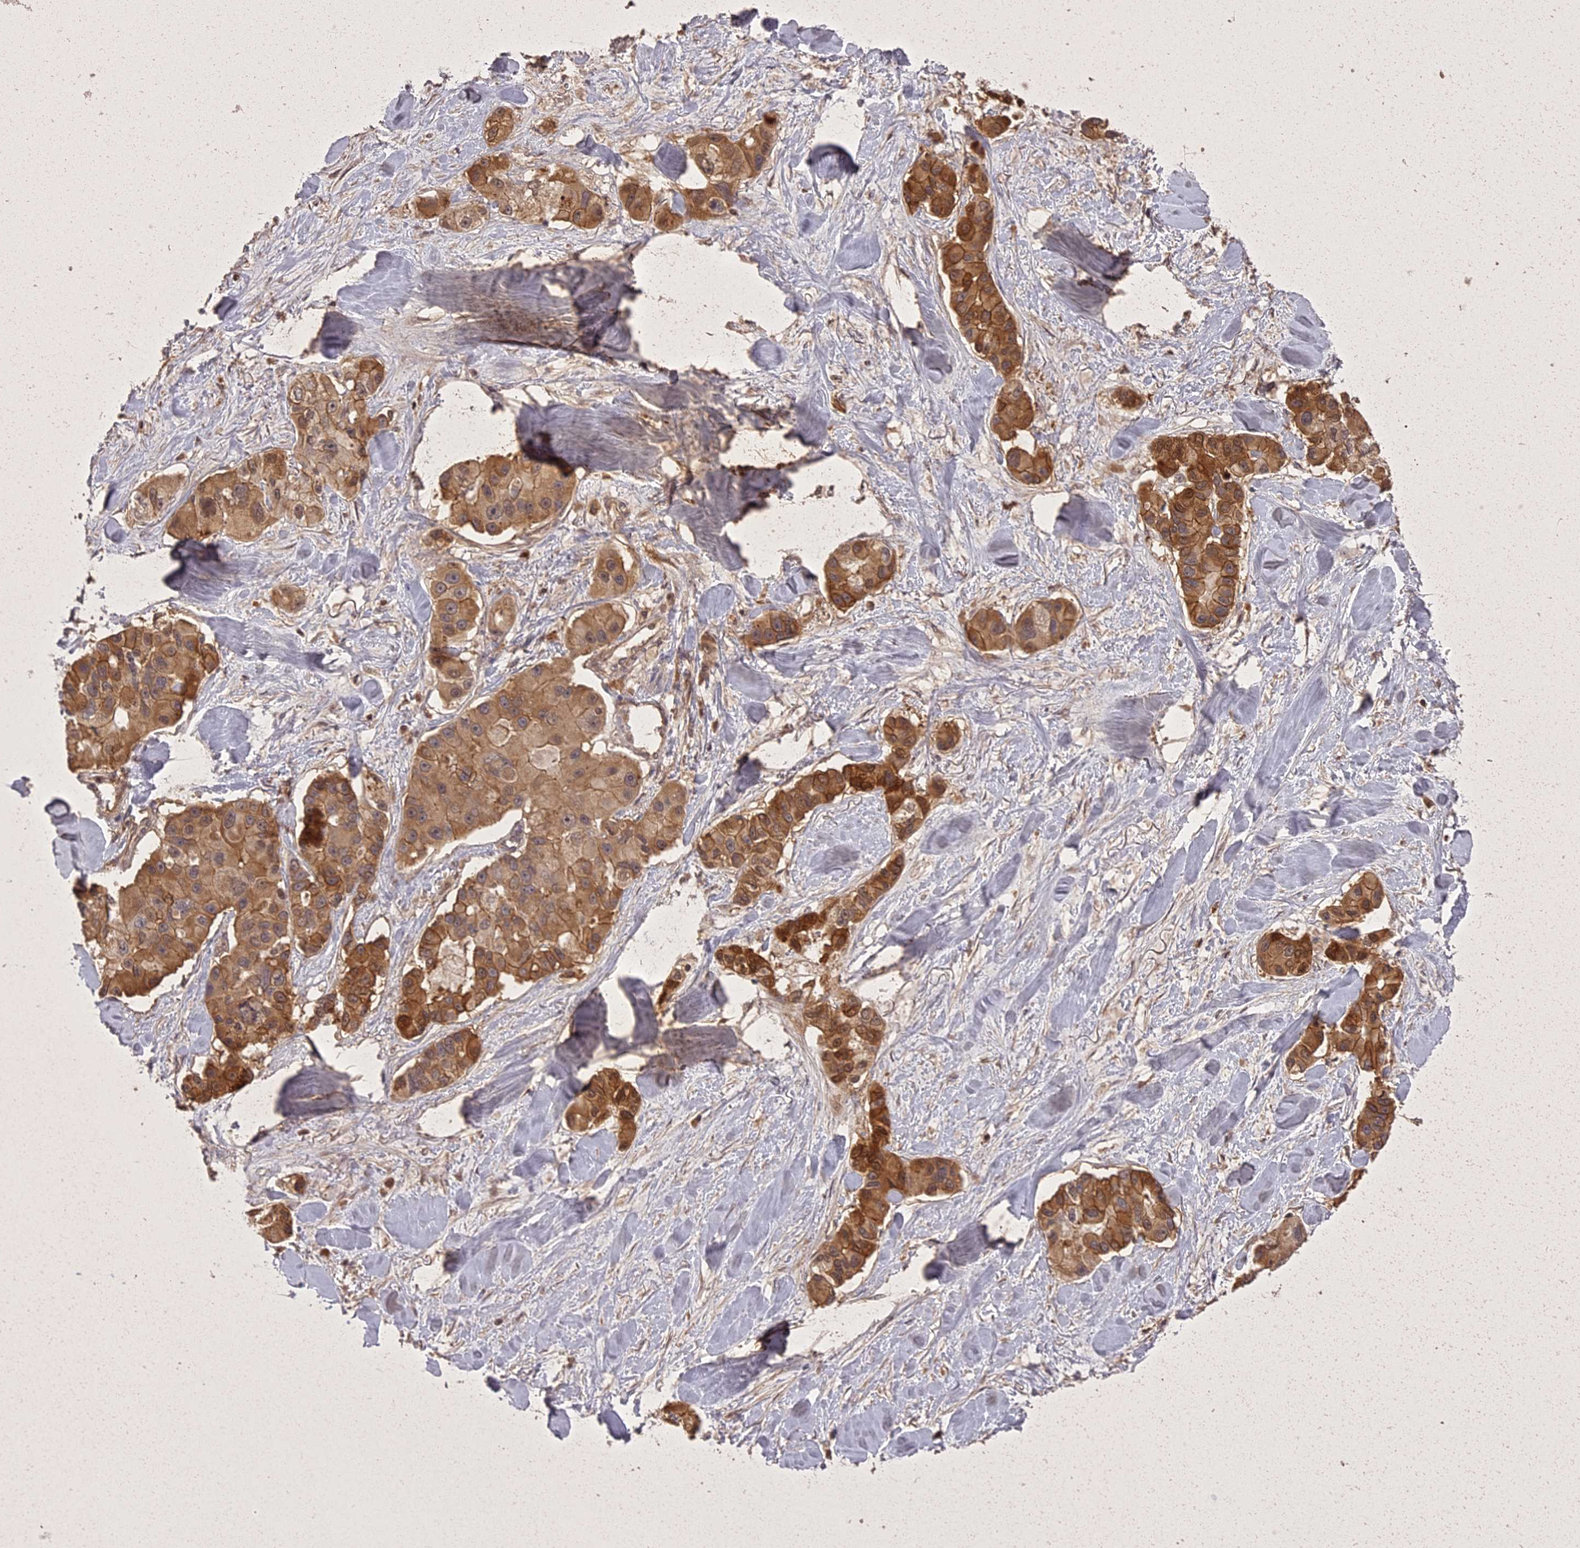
{"staining": {"intensity": "moderate", "quantity": ">75%", "location": "cytoplasmic/membranous"}, "tissue": "lung cancer", "cell_type": "Tumor cells", "image_type": "cancer", "snomed": [{"axis": "morphology", "description": "Adenocarcinoma, NOS"}, {"axis": "topography", "description": "Lung"}], "caption": "Immunohistochemical staining of human adenocarcinoma (lung) exhibits moderate cytoplasmic/membranous protein staining in about >75% of tumor cells. The staining was performed using DAB (3,3'-diaminobenzidine), with brown indicating positive protein expression. Nuclei are stained blue with hematoxylin.", "gene": "ING5", "patient": {"sex": "female", "age": 54}}